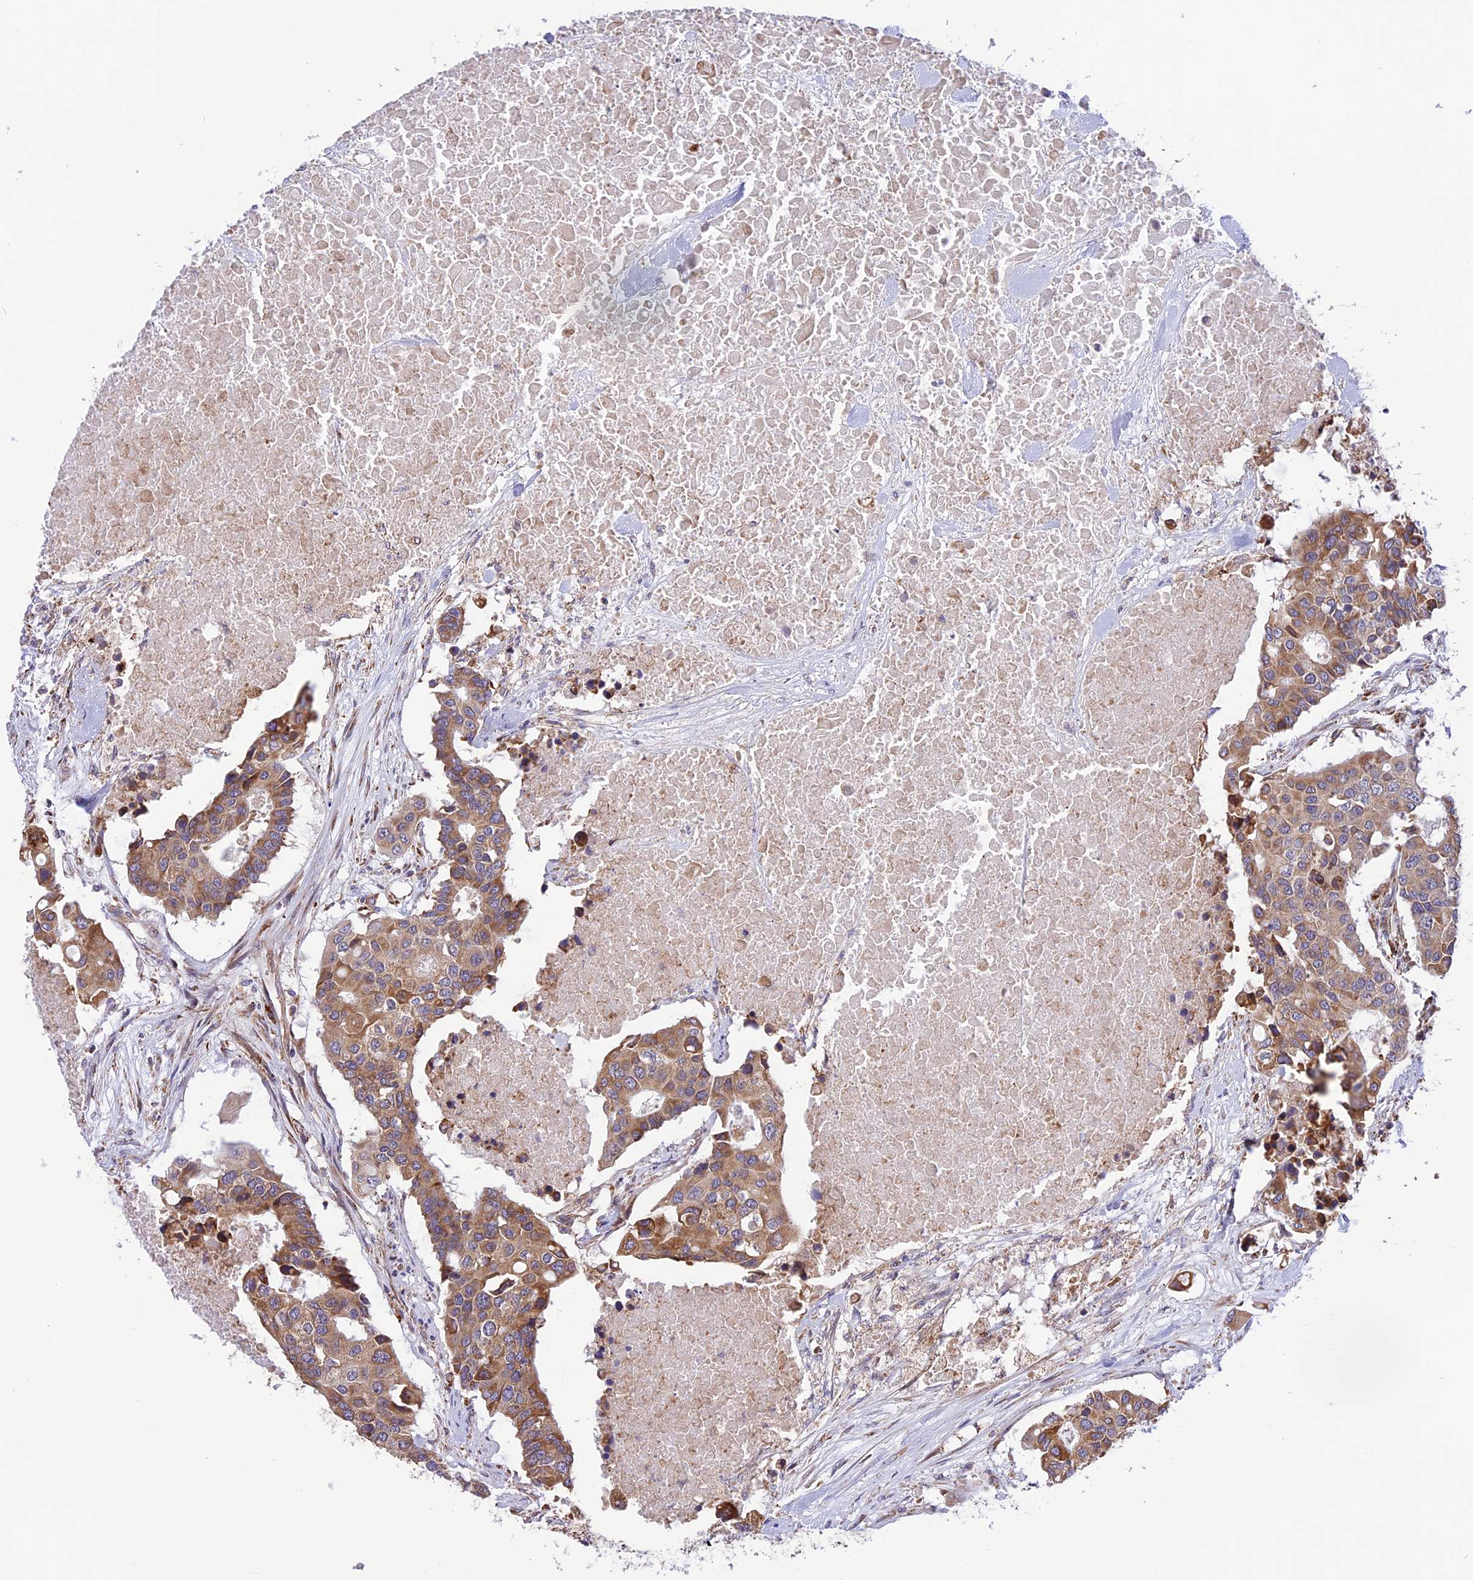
{"staining": {"intensity": "moderate", "quantity": ">75%", "location": "cytoplasmic/membranous"}, "tissue": "colorectal cancer", "cell_type": "Tumor cells", "image_type": "cancer", "snomed": [{"axis": "morphology", "description": "Adenocarcinoma, NOS"}, {"axis": "topography", "description": "Colon"}], "caption": "The immunohistochemical stain labels moderate cytoplasmic/membranous expression in tumor cells of colorectal adenocarcinoma tissue.", "gene": "ARMCX6", "patient": {"sex": "male", "age": 77}}